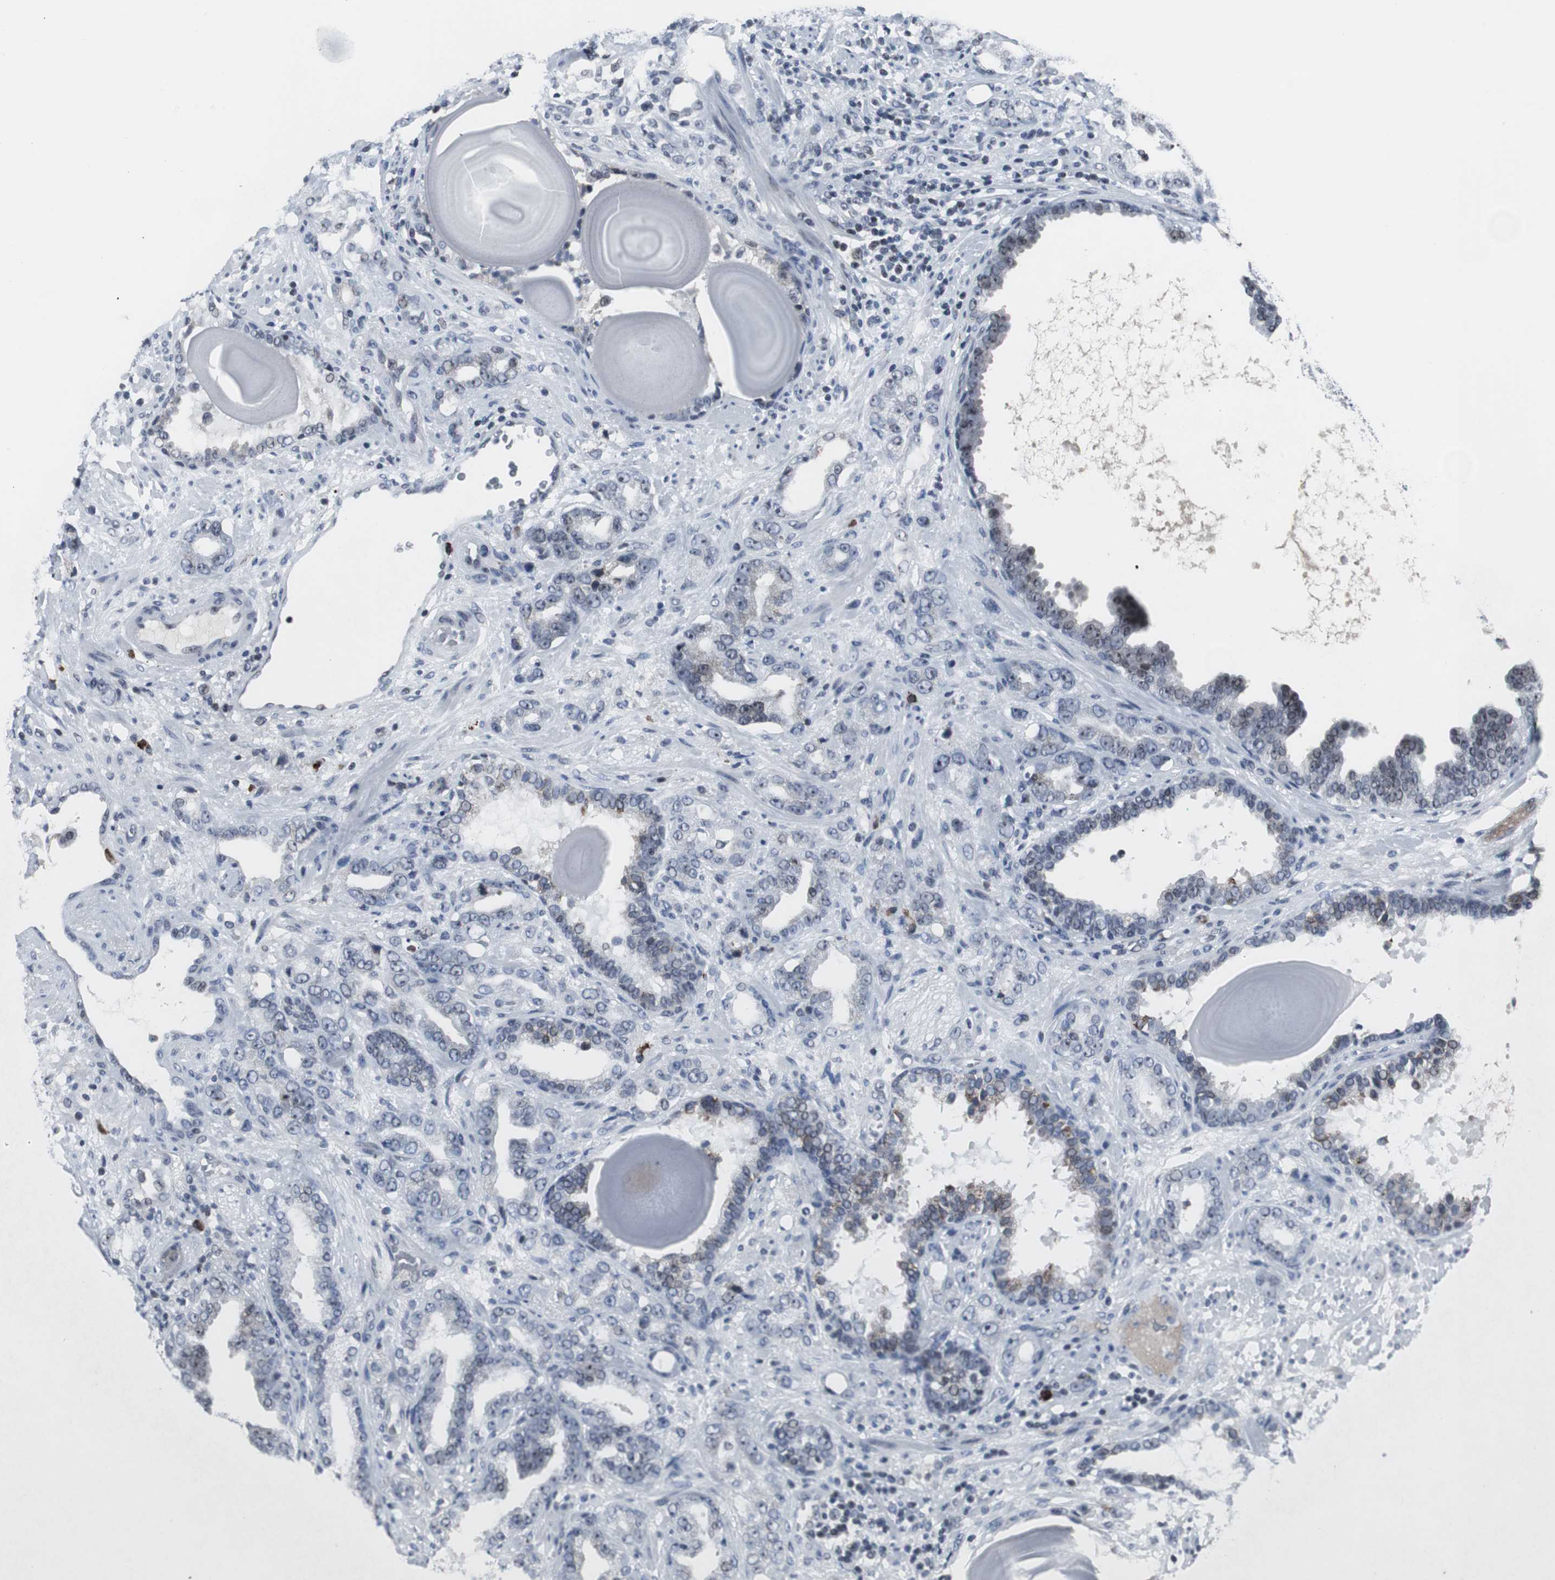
{"staining": {"intensity": "weak", "quantity": "<25%", "location": "nuclear"}, "tissue": "prostate cancer", "cell_type": "Tumor cells", "image_type": "cancer", "snomed": [{"axis": "morphology", "description": "Adenocarcinoma, Low grade"}, {"axis": "topography", "description": "Prostate"}], "caption": "IHC micrograph of neoplastic tissue: prostate cancer stained with DAB displays no significant protein positivity in tumor cells.", "gene": "DOK1", "patient": {"sex": "male", "age": 63}}